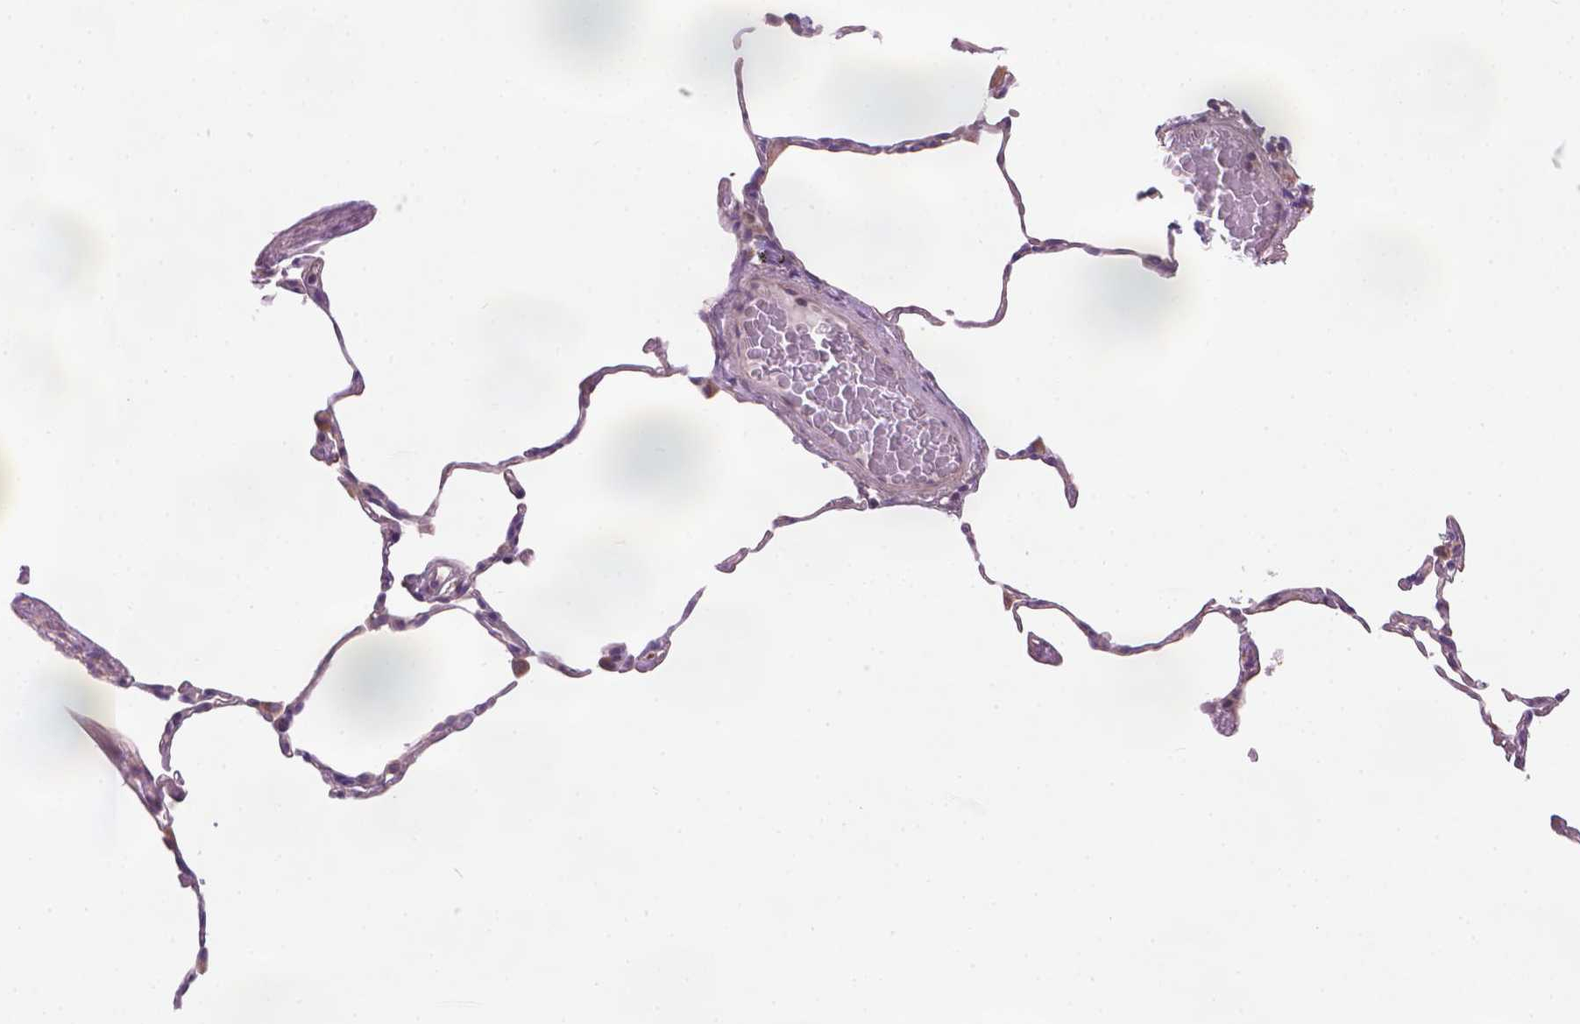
{"staining": {"intensity": "negative", "quantity": "none", "location": "none"}, "tissue": "lung", "cell_type": "Alveolar cells", "image_type": "normal", "snomed": [{"axis": "morphology", "description": "Normal tissue, NOS"}, {"axis": "topography", "description": "Lung"}], "caption": "Alveolar cells show no significant protein staining in normal lung. (Brightfield microscopy of DAB IHC at high magnification).", "gene": "TTC29", "patient": {"sex": "female", "age": 57}}